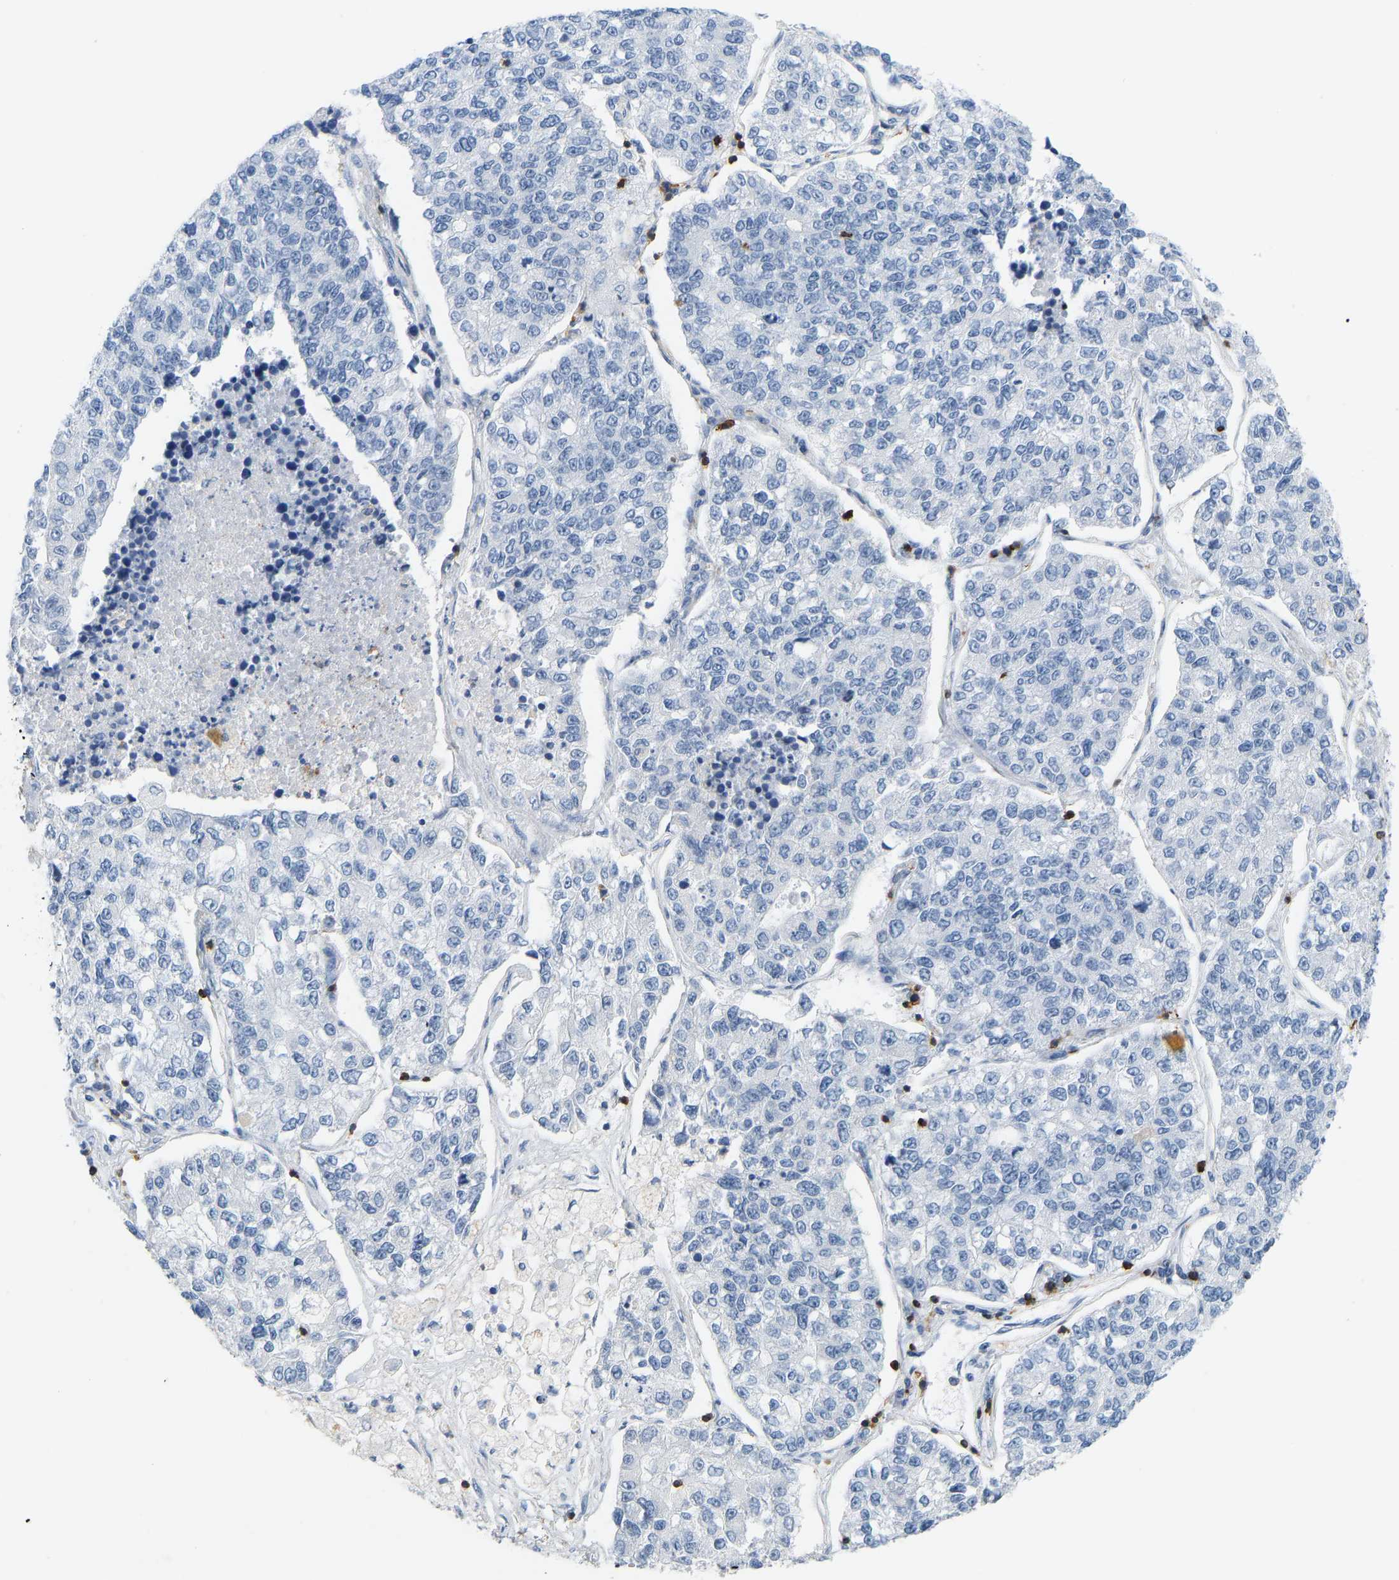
{"staining": {"intensity": "negative", "quantity": "none", "location": "none"}, "tissue": "lung cancer", "cell_type": "Tumor cells", "image_type": "cancer", "snomed": [{"axis": "morphology", "description": "Adenocarcinoma, NOS"}, {"axis": "topography", "description": "Lung"}], "caption": "Immunohistochemical staining of adenocarcinoma (lung) exhibits no significant positivity in tumor cells.", "gene": "EVL", "patient": {"sex": "male", "age": 49}}